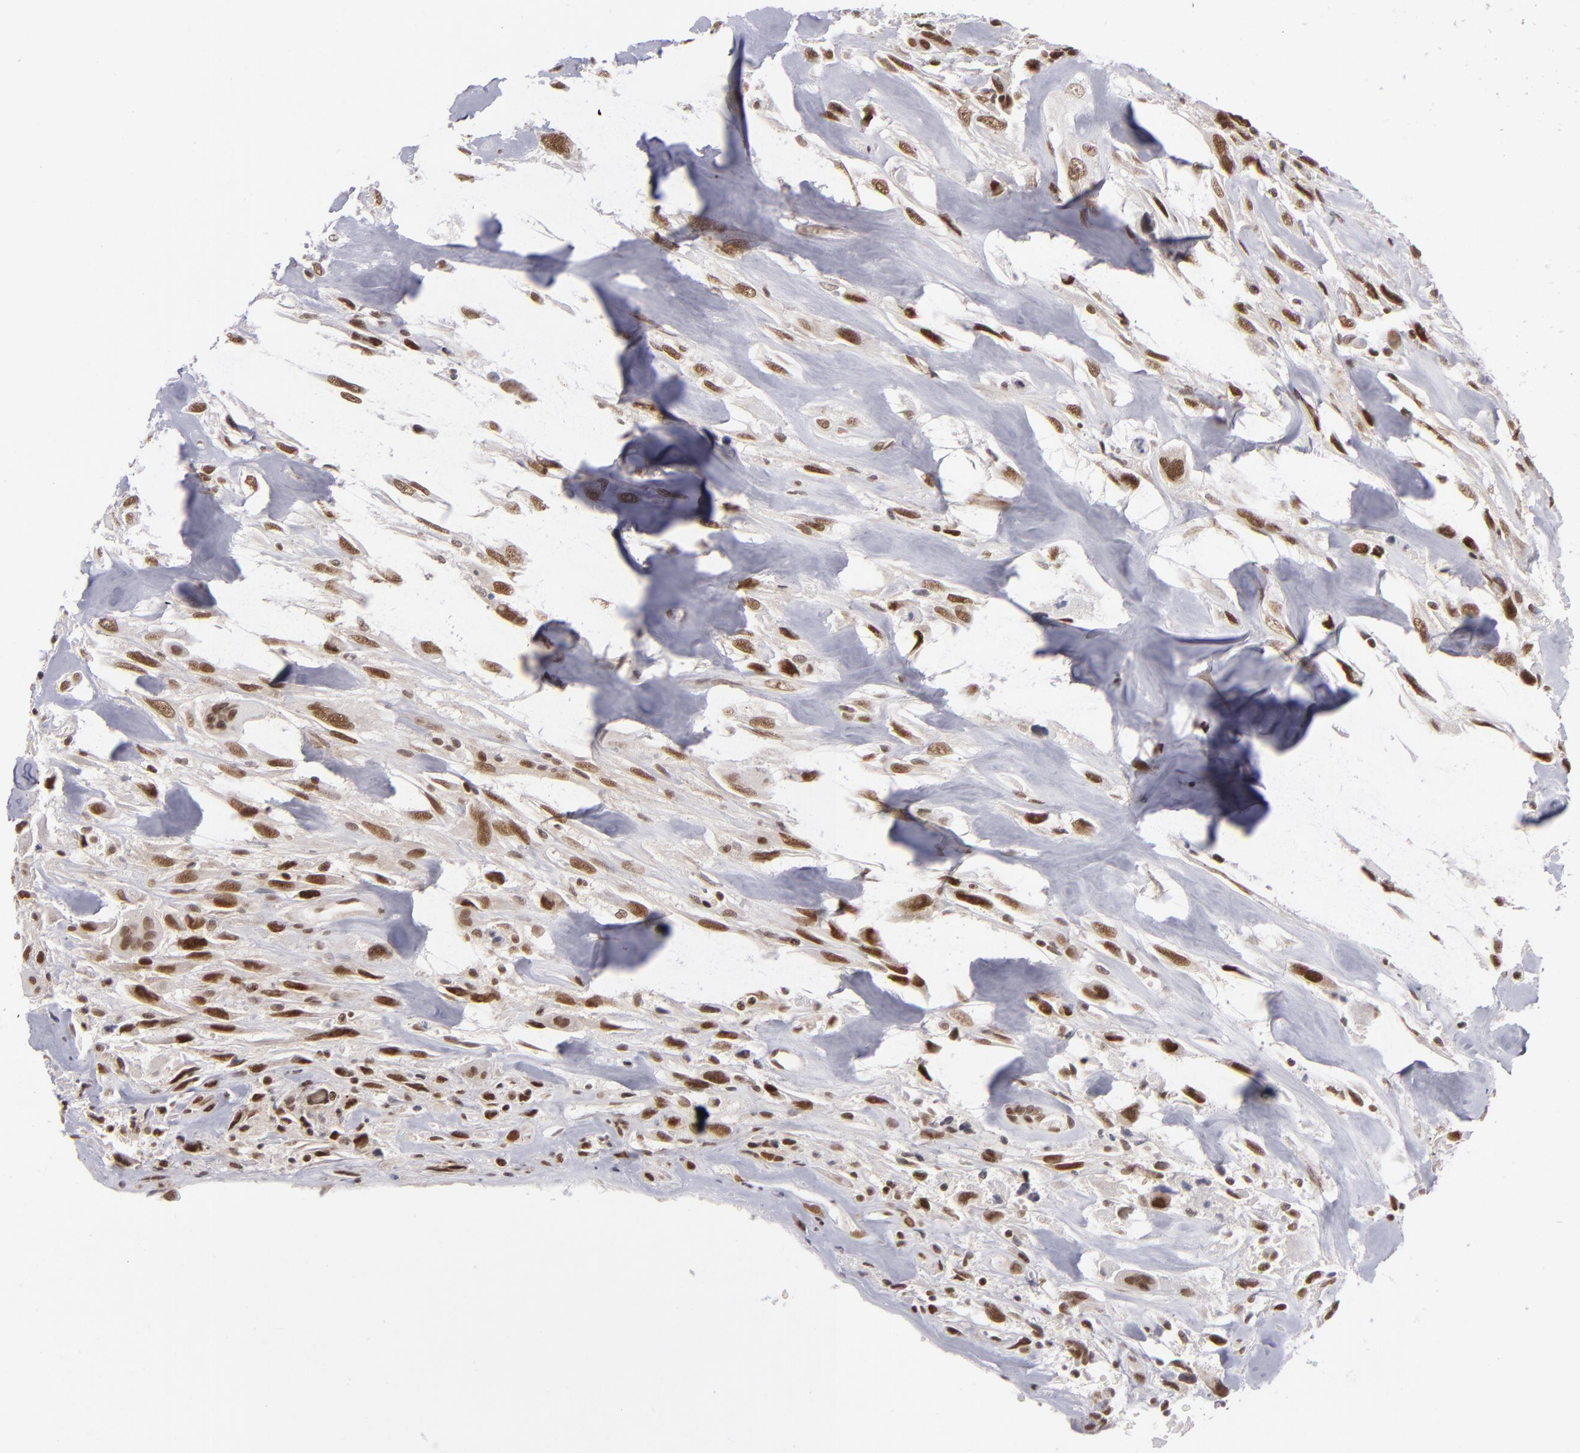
{"staining": {"intensity": "moderate", "quantity": ">75%", "location": "nuclear"}, "tissue": "breast cancer", "cell_type": "Tumor cells", "image_type": "cancer", "snomed": [{"axis": "morphology", "description": "Neoplasm, malignant, NOS"}, {"axis": "topography", "description": "Breast"}], "caption": "IHC histopathology image of human malignant neoplasm (breast) stained for a protein (brown), which shows medium levels of moderate nuclear staining in approximately >75% of tumor cells.", "gene": "MLLT3", "patient": {"sex": "female", "age": 50}}